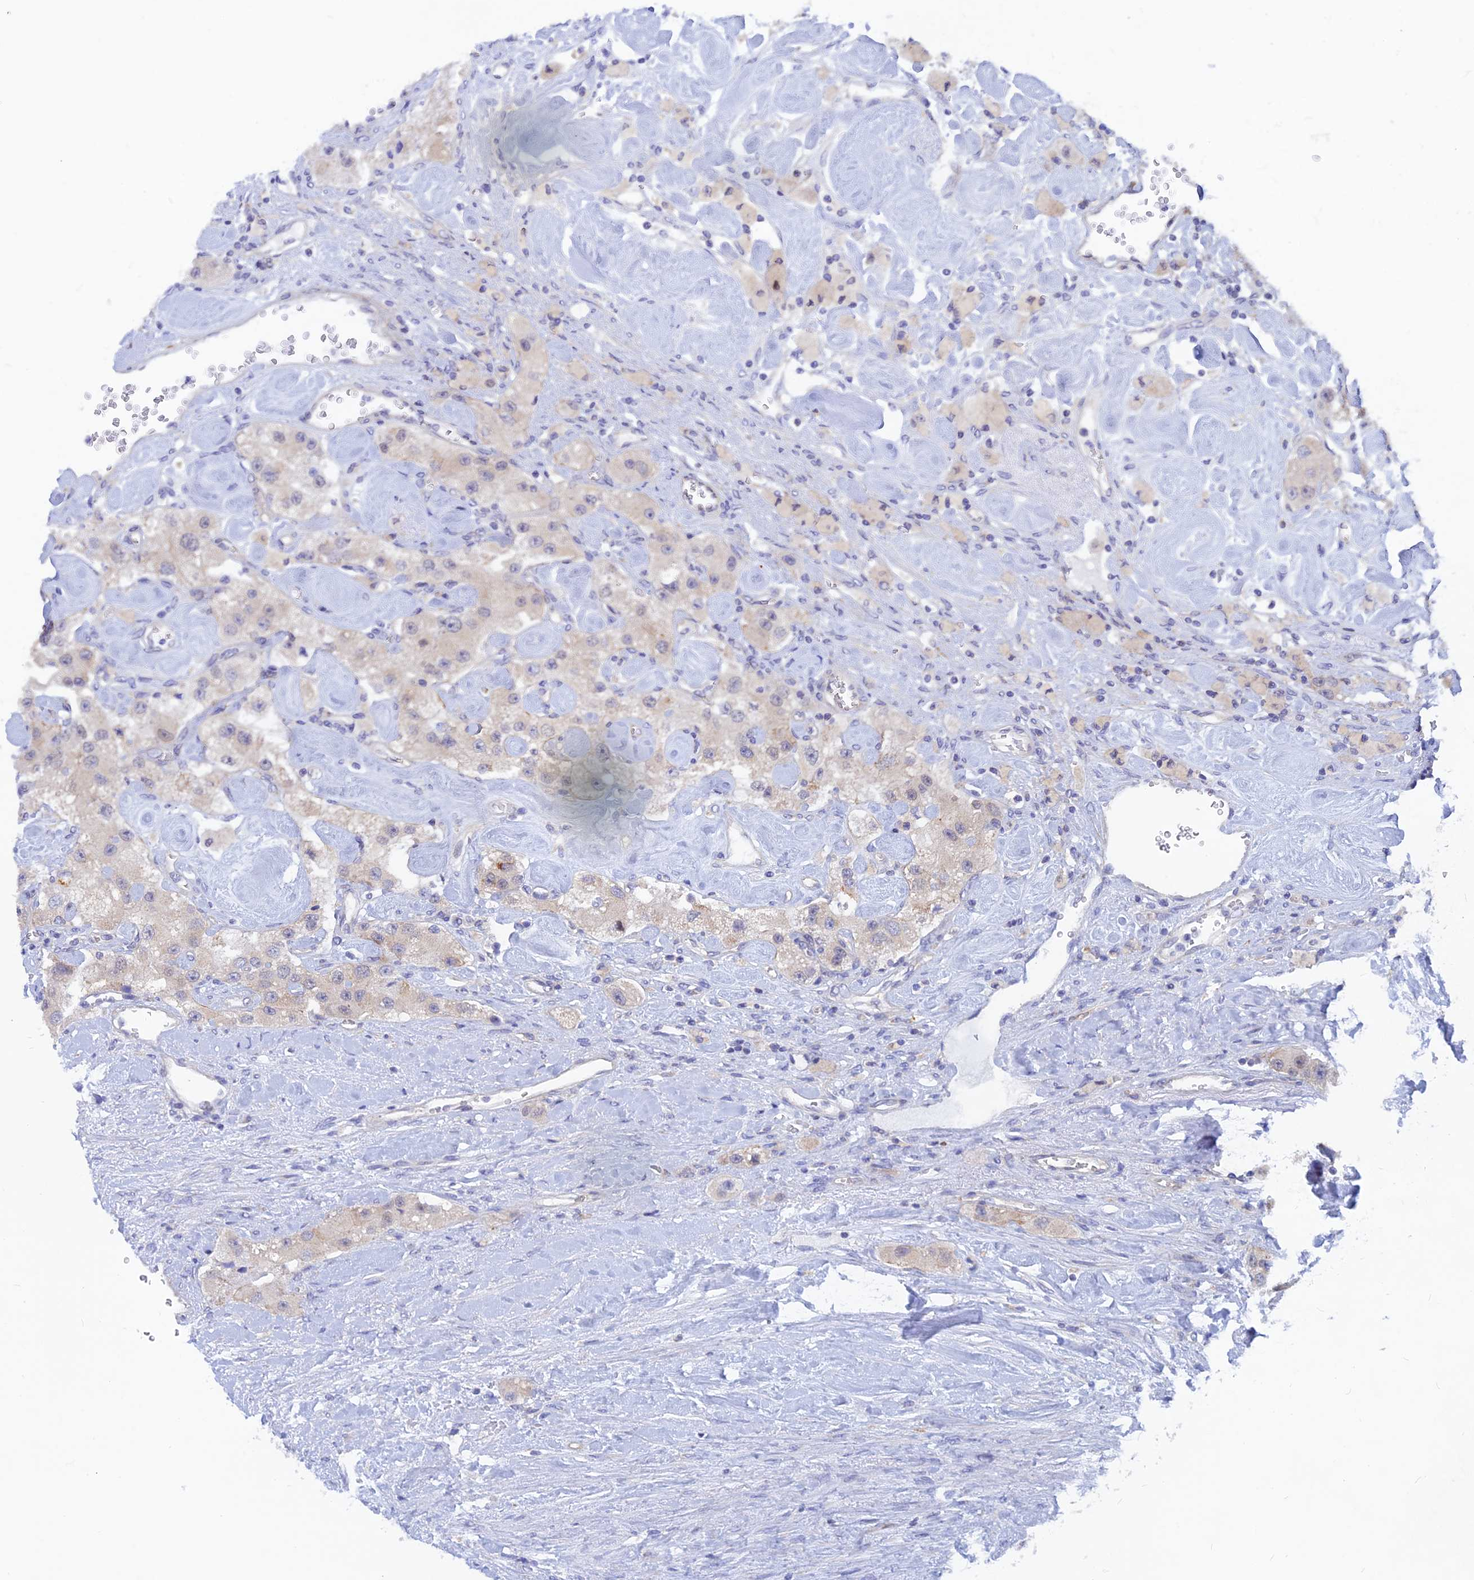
{"staining": {"intensity": "negative", "quantity": "none", "location": "none"}, "tissue": "carcinoid", "cell_type": "Tumor cells", "image_type": "cancer", "snomed": [{"axis": "morphology", "description": "Carcinoid, malignant, NOS"}, {"axis": "topography", "description": "Pancreas"}], "caption": "DAB immunohistochemical staining of malignant carcinoid displays no significant staining in tumor cells.", "gene": "DNAJC16", "patient": {"sex": "male", "age": 41}}